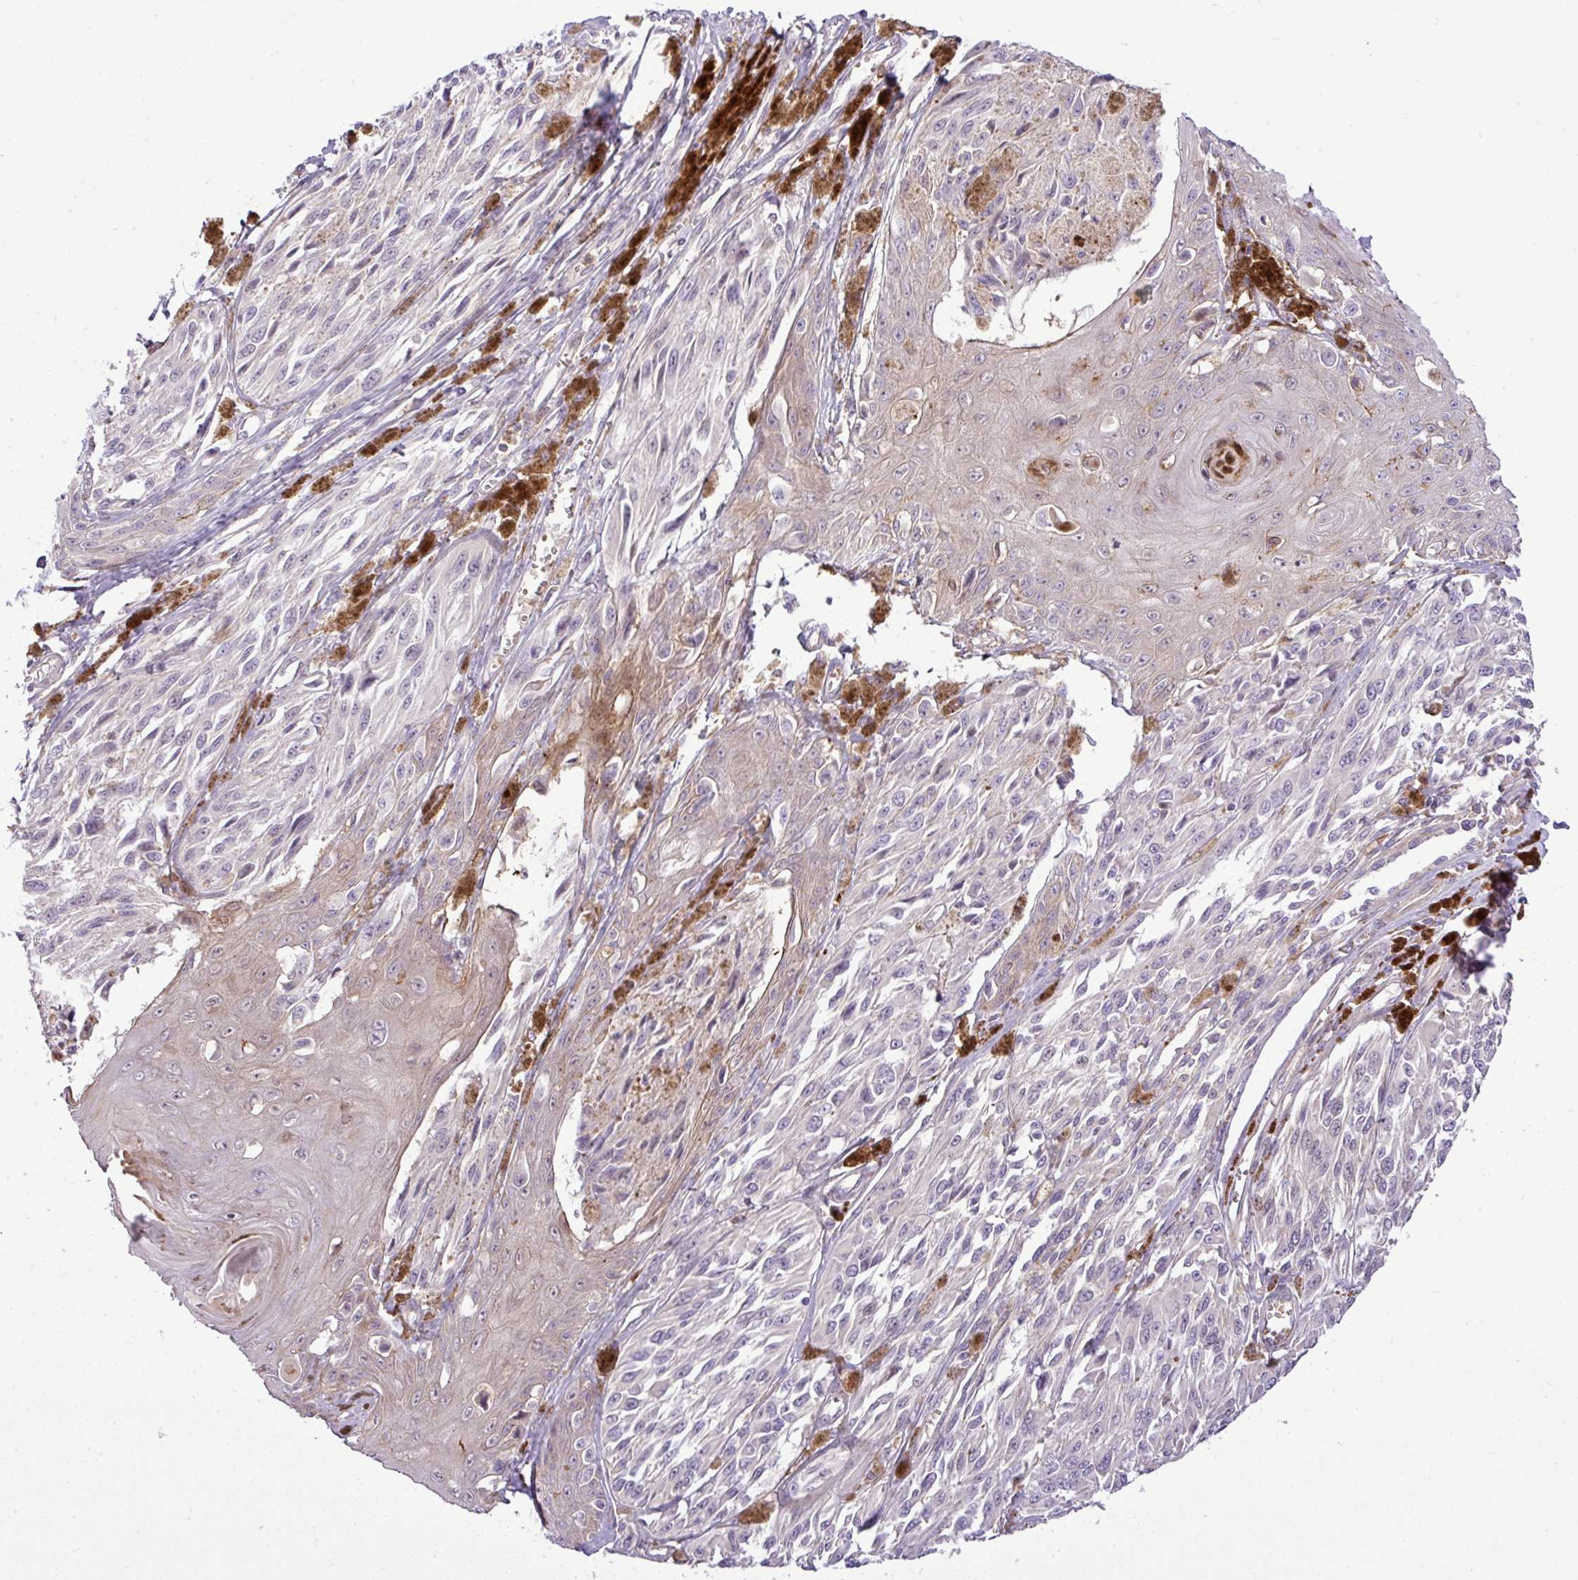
{"staining": {"intensity": "negative", "quantity": "none", "location": "none"}, "tissue": "melanoma", "cell_type": "Tumor cells", "image_type": "cancer", "snomed": [{"axis": "morphology", "description": "Malignant melanoma, NOS"}, {"axis": "topography", "description": "Skin"}], "caption": "Malignant melanoma stained for a protein using immunohistochemistry demonstrates no staining tumor cells.", "gene": "NBEAL2", "patient": {"sex": "male", "age": 94}}